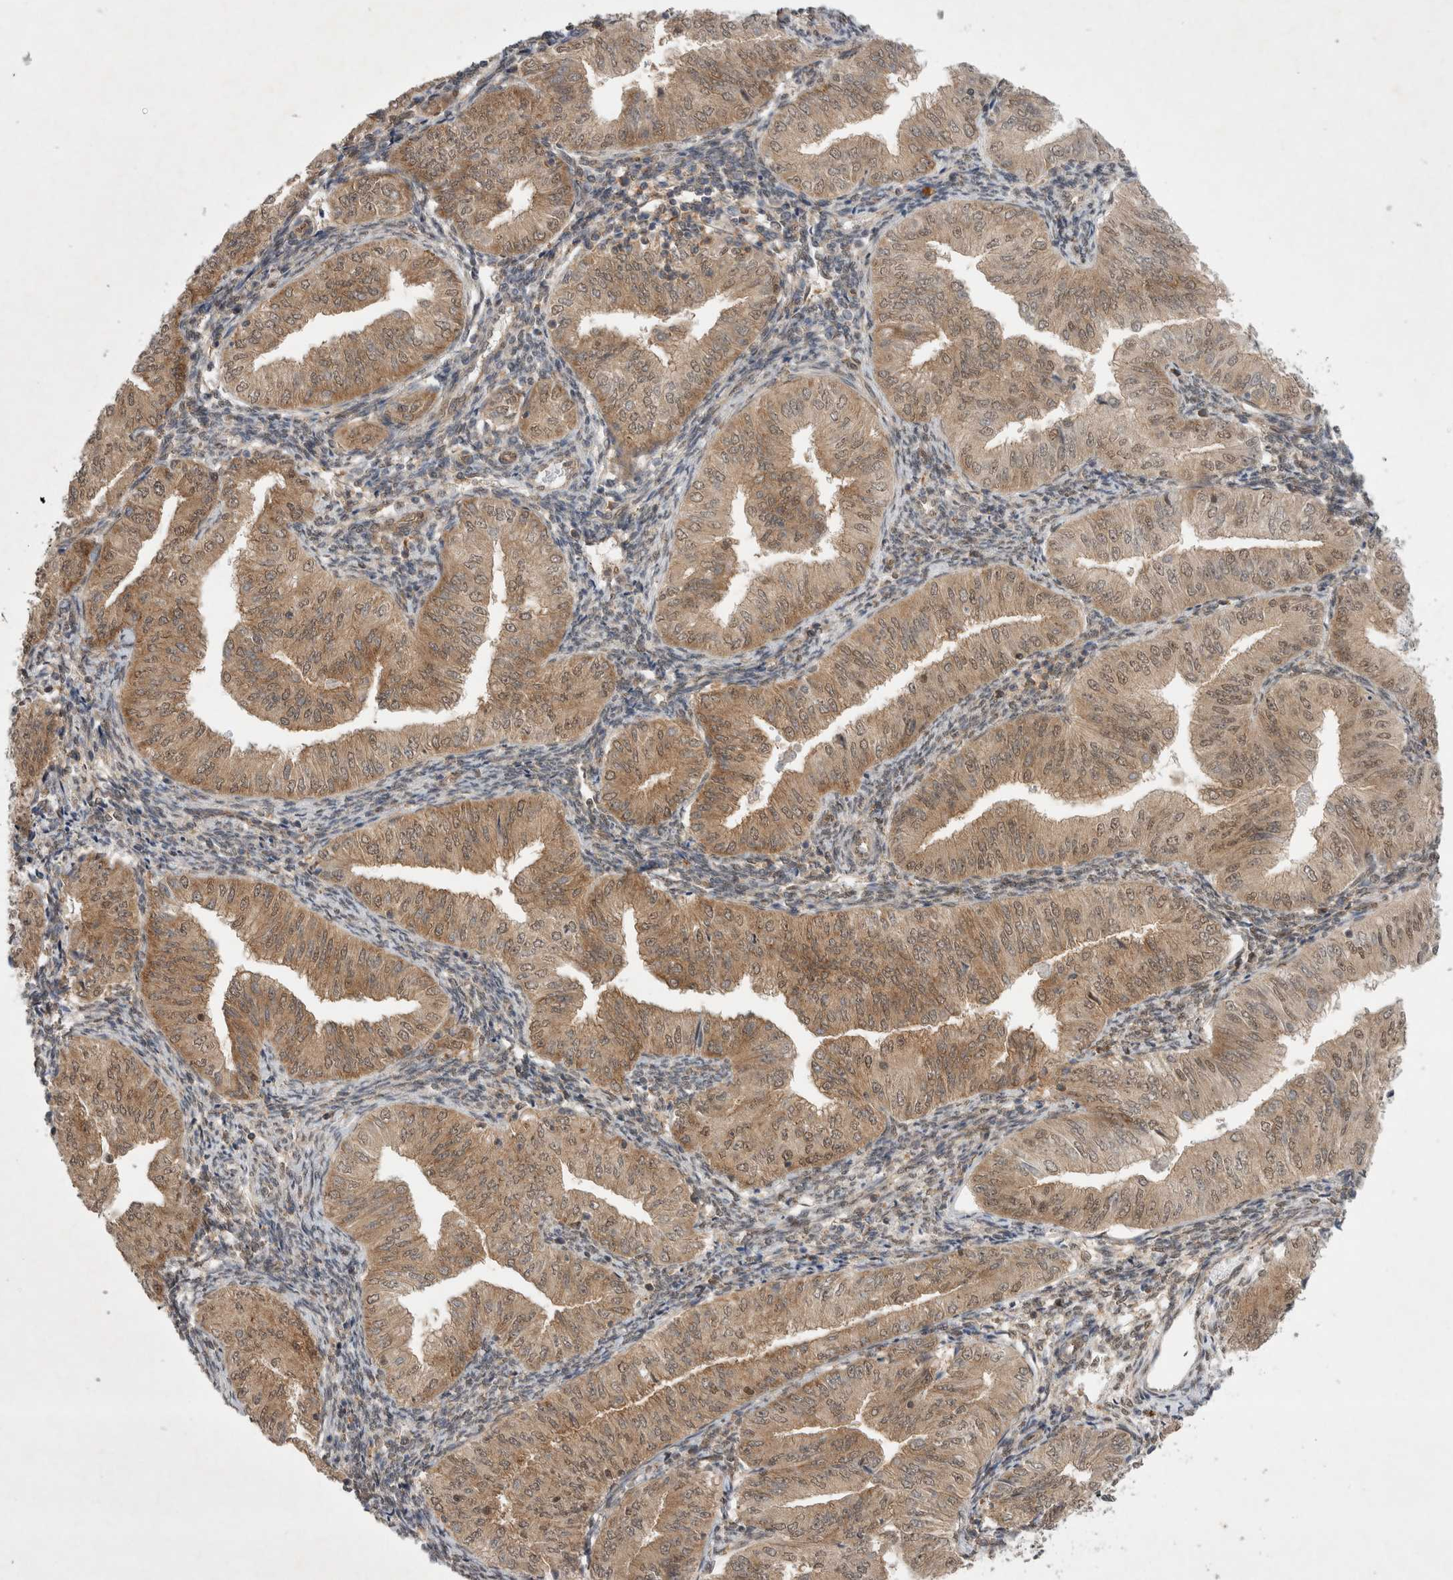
{"staining": {"intensity": "moderate", "quantity": ">75%", "location": "cytoplasmic/membranous,nuclear"}, "tissue": "endometrial cancer", "cell_type": "Tumor cells", "image_type": "cancer", "snomed": [{"axis": "morphology", "description": "Normal tissue, NOS"}, {"axis": "morphology", "description": "Adenocarcinoma, NOS"}, {"axis": "topography", "description": "Endometrium"}], "caption": "Protein staining of endometrial cancer tissue exhibits moderate cytoplasmic/membranous and nuclear positivity in approximately >75% of tumor cells. The staining was performed using DAB, with brown indicating positive protein expression. Nuclei are stained blue with hematoxylin.", "gene": "WIPF2", "patient": {"sex": "female", "age": 53}}